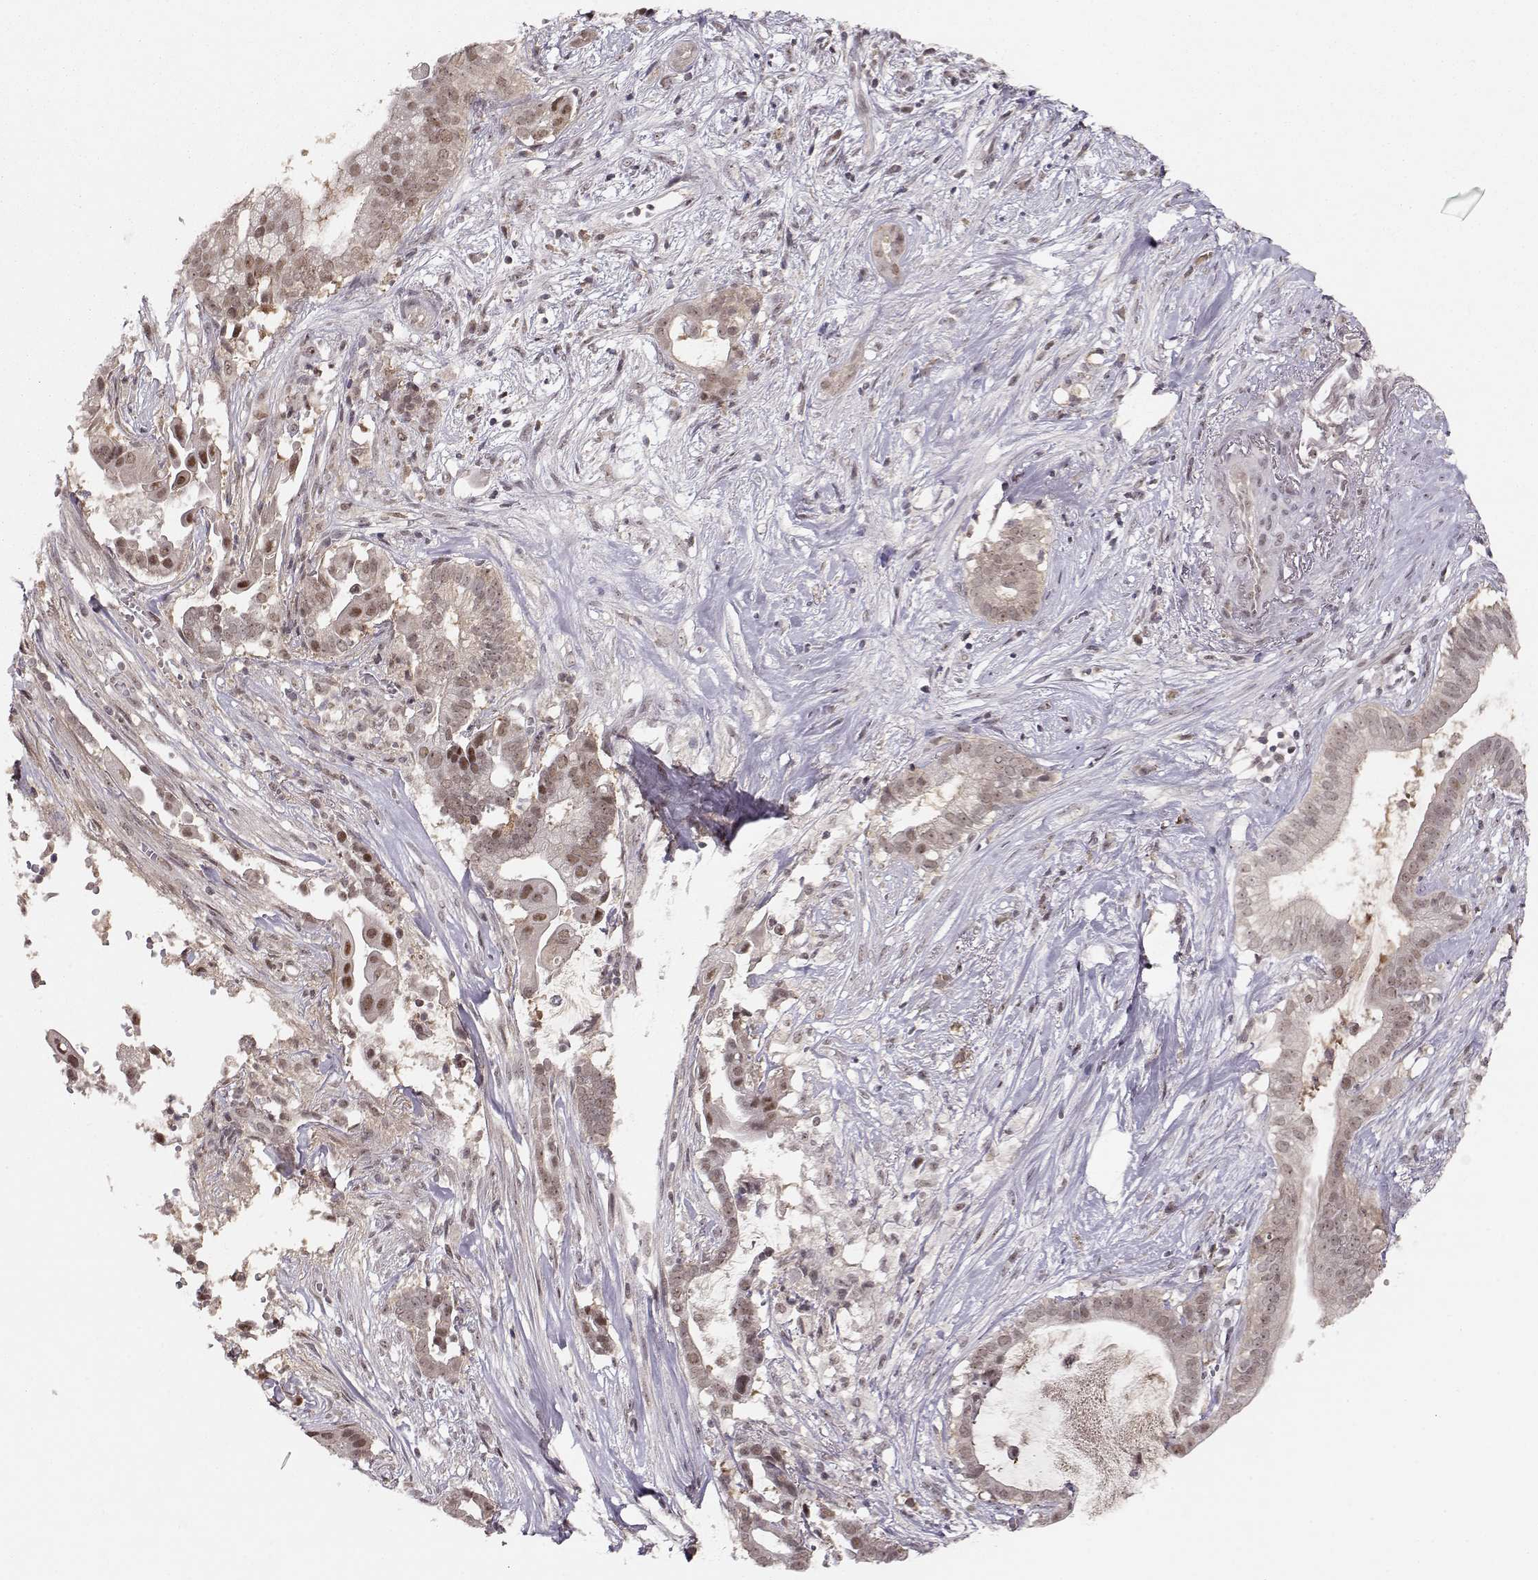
{"staining": {"intensity": "weak", "quantity": "25%-75%", "location": "nuclear"}, "tissue": "pancreatic cancer", "cell_type": "Tumor cells", "image_type": "cancer", "snomed": [{"axis": "morphology", "description": "Adenocarcinoma, NOS"}, {"axis": "topography", "description": "Pancreas"}], "caption": "Pancreatic cancer tissue shows weak nuclear positivity in approximately 25%-75% of tumor cells", "gene": "CSNK2A1", "patient": {"sex": "male", "age": 61}}